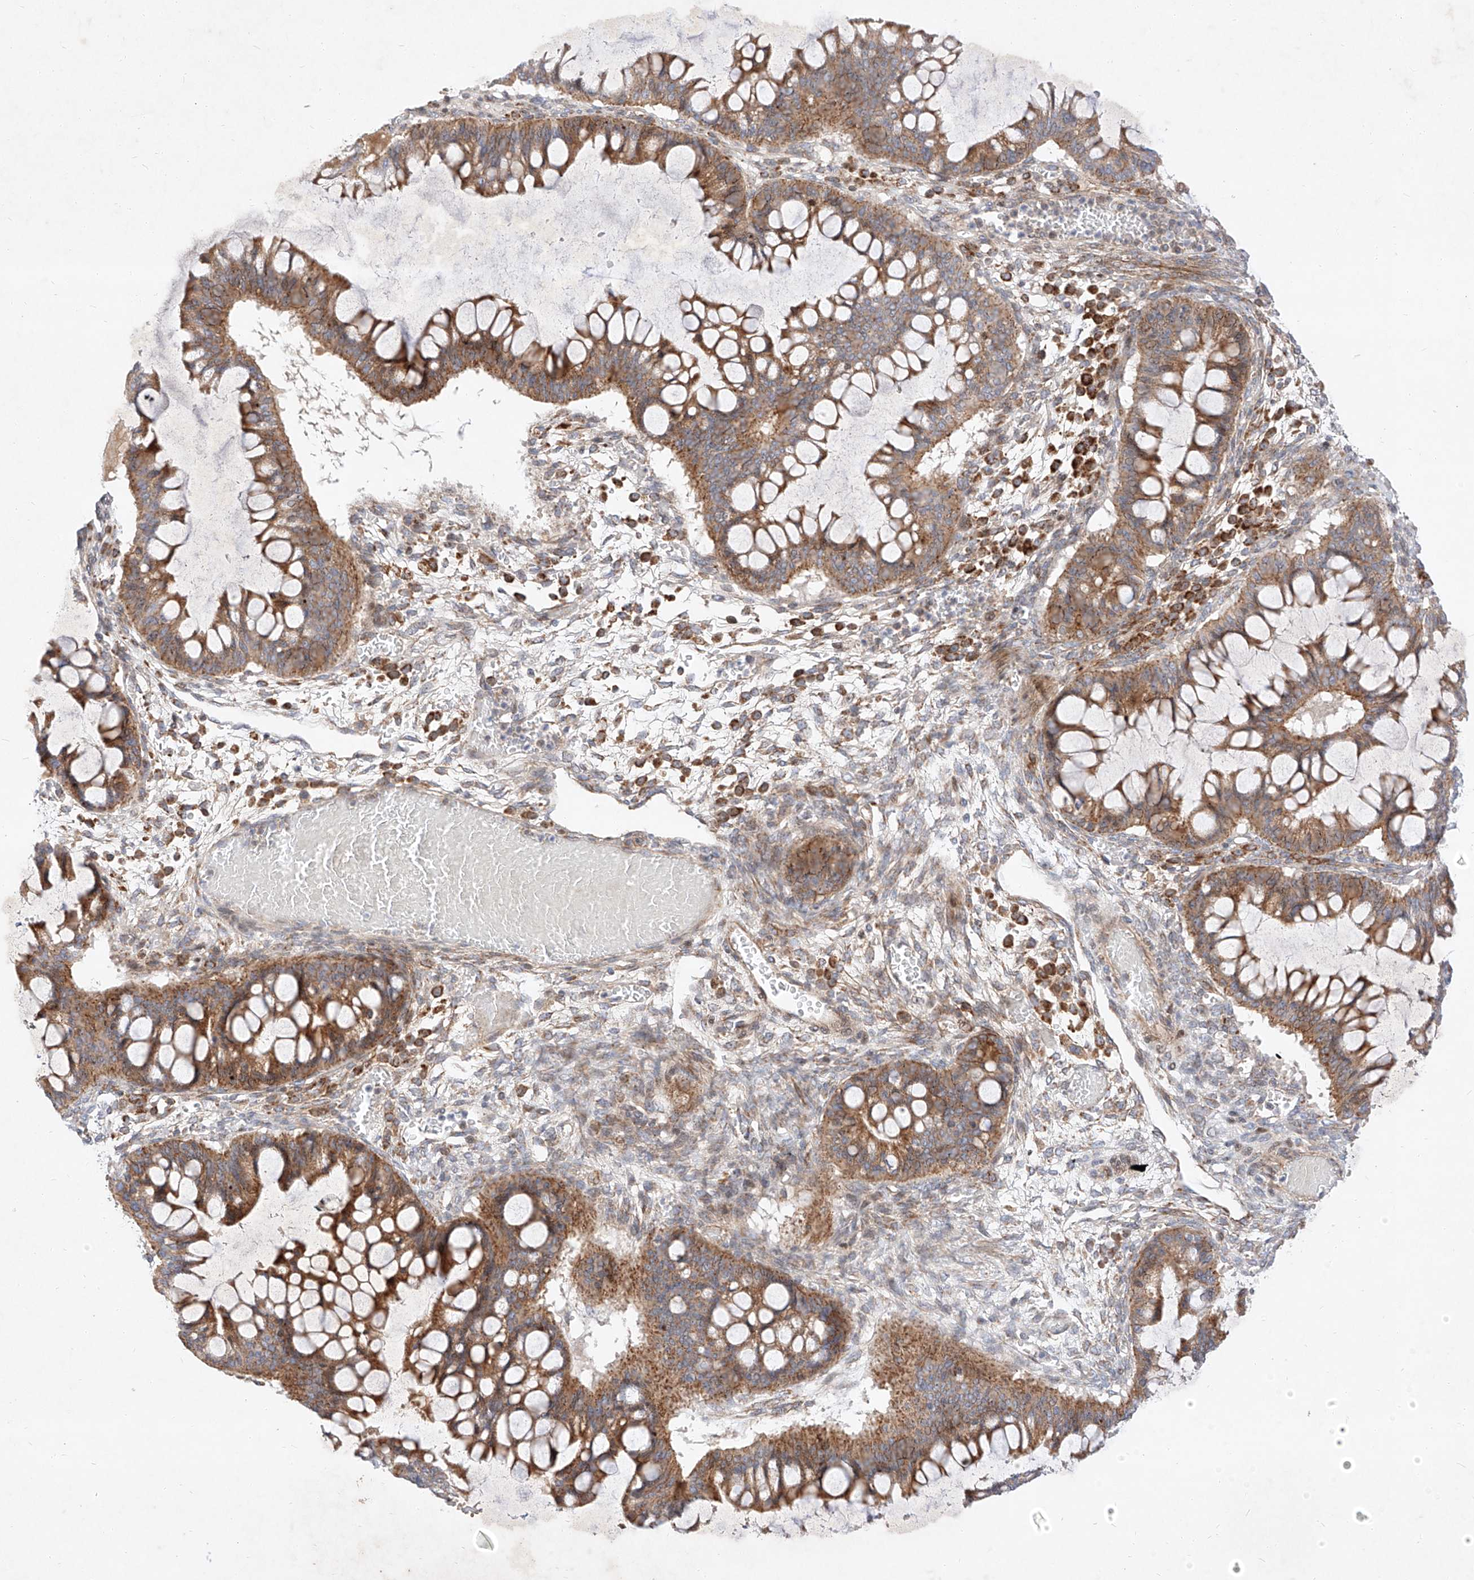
{"staining": {"intensity": "moderate", "quantity": ">75%", "location": "cytoplasmic/membranous"}, "tissue": "ovarian cancer", "cell_type": "Tumor cells", "image_type": "cancer", "snomed": [{"axis": "morphology", "description": "Cystadenocarcinoma, mucinous, NOS"}, {"axis": "topography", "description": "Ovary"}], "caption": "IHC staining of mucinous cystadenocarcinoma (ovarian), which displays medium levels of moderate cytoplasmic/membranous staining in about >75% of tumor cells indicating moderate cytoplasmic/membranous protein expression. The staining was performed using DAB (brown) for protein detection and nuclei were counterstained in hematoxylin (blue).", "gene": "OSGEPL1", "patient": {"sex": "female", "age": 73}}